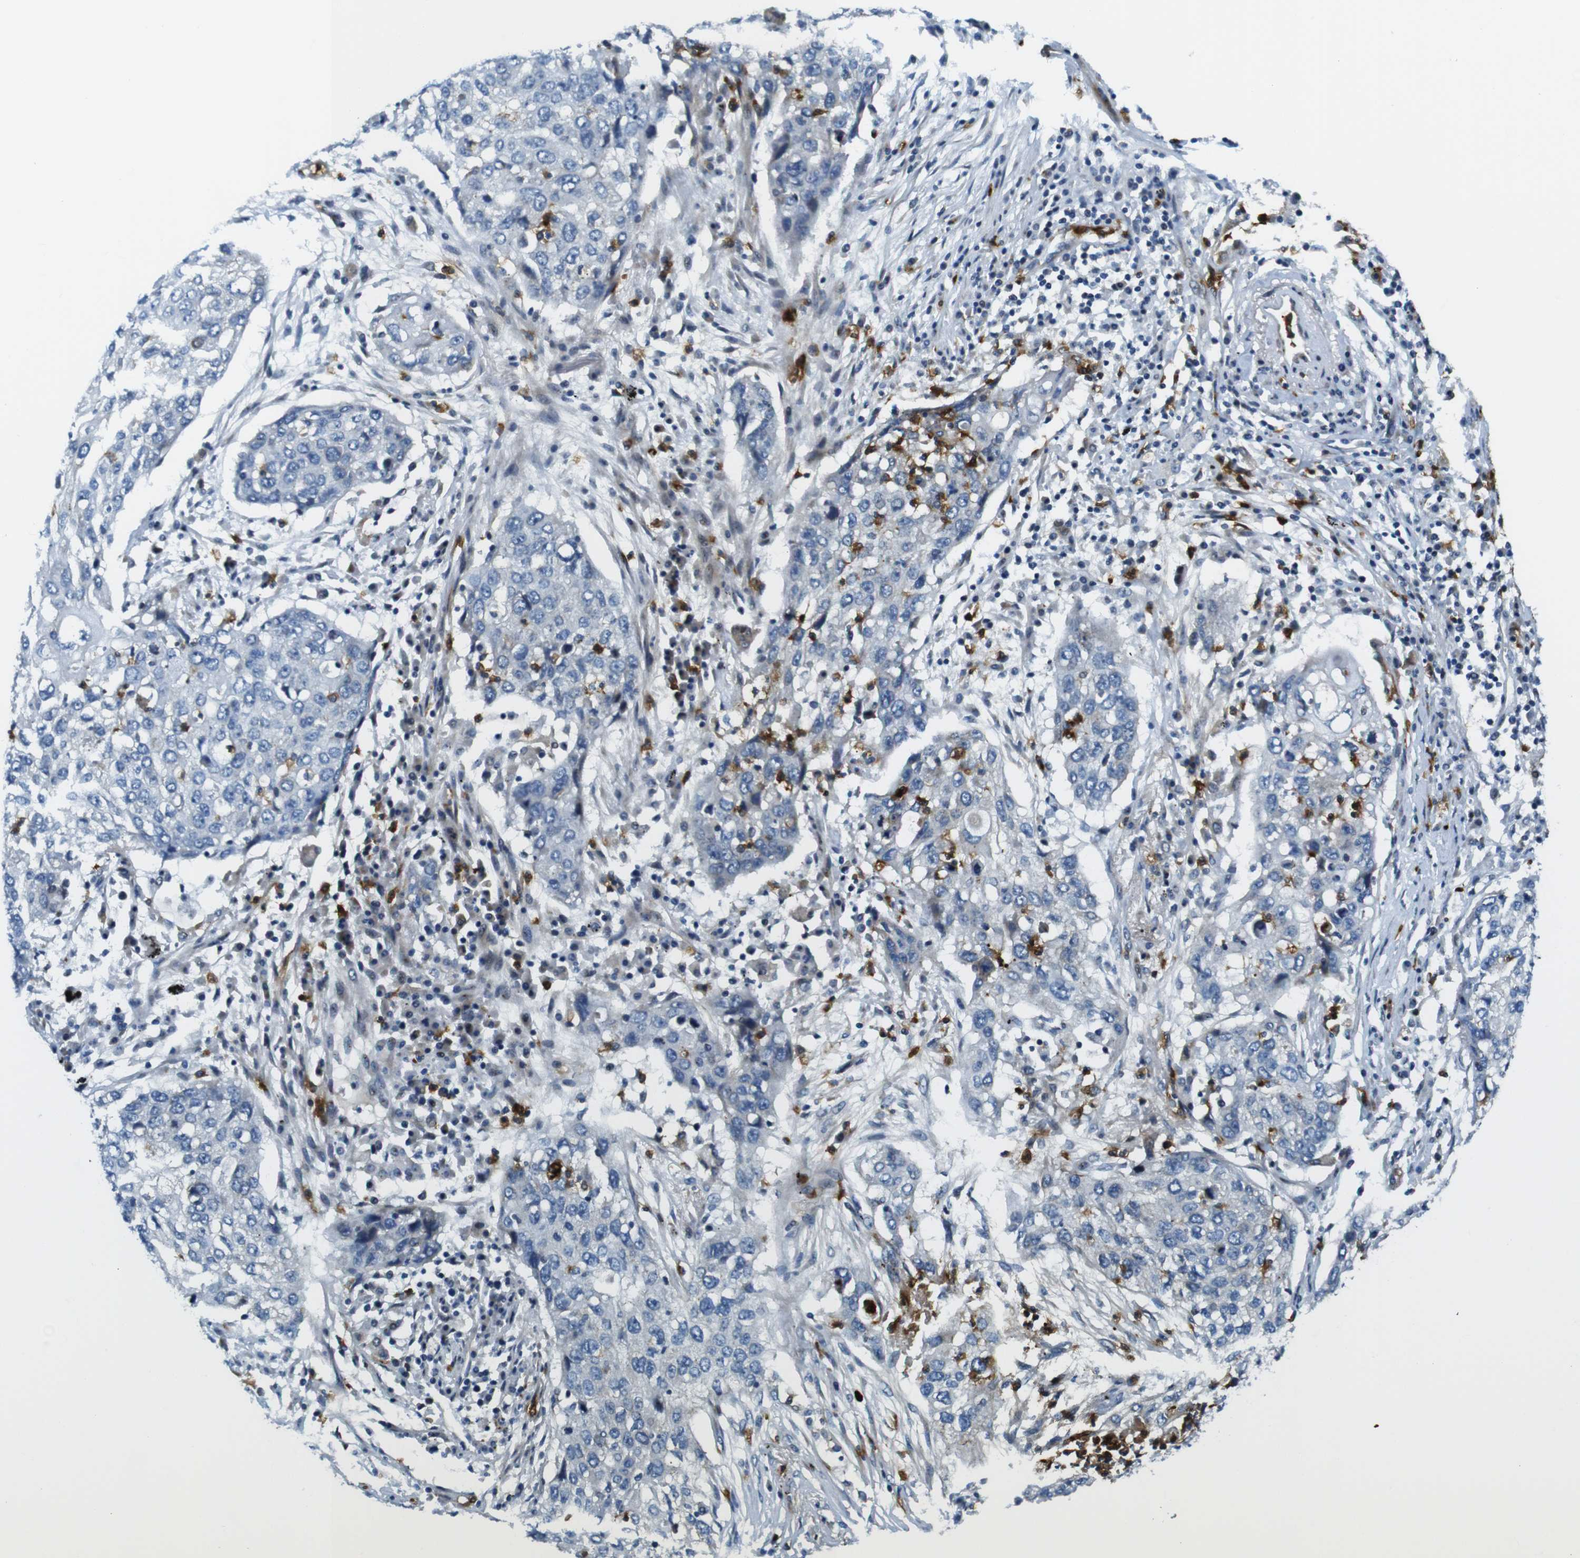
{"staining": {"intensity": "negative", "quantity": "none", "location": "none"}, "tissue": "lung cancer", "cell_type": "Tumor cells", "image_type": "cancer", "snomed": [{"axis": "morphology", "description": "Squamous cell carcinoma, NOS"}, {"axis": "topography", "description": "Lung"}], "caption": "This micrograph is of lung squamous cell carcinoma stained with immunohistochemistry (IHC) to label a protein in brown with the nuclei are counter-stained blue. There is no staining in tumor cells.", "gene": "ZDHHC3", "patient": {"sex": "female", "age": 63}}